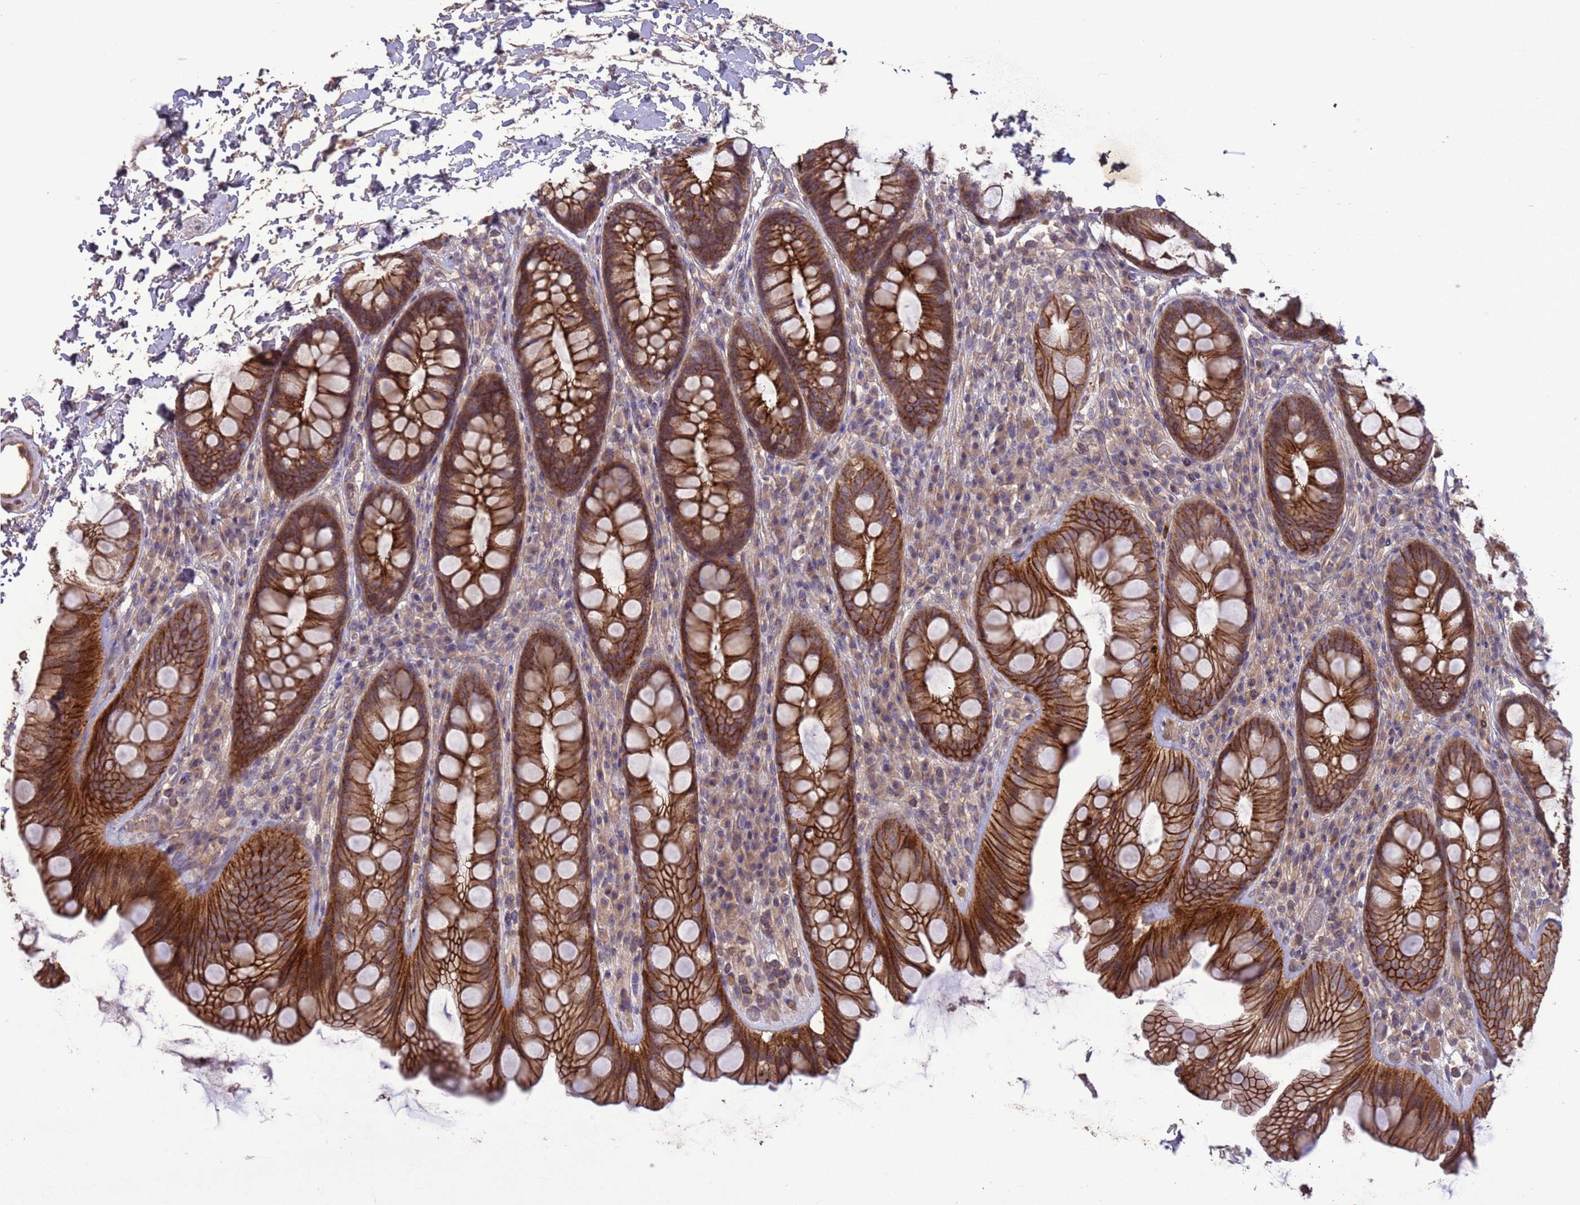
{"staining": {"intensity": "strong", "quantity": ">75%", "location": "cytoplasmic/membranous"}, "tissue": "rectum", "cell_type": "Glandular cells", "image_type": "normal", "snomed": [{"axis": "morphology", "description": "Normal tissue, NOS"}, {"axis": "topography", "description": "Rectum"}], "caption": "Unremarkable rectum demonstrates strong cytoplasmic/membranous expression in approximately >75% of glandular cells, visualized by immunohistochemistry.", "gene": "SLC9B2", "patient": {"sex": "male", "age": 74}}